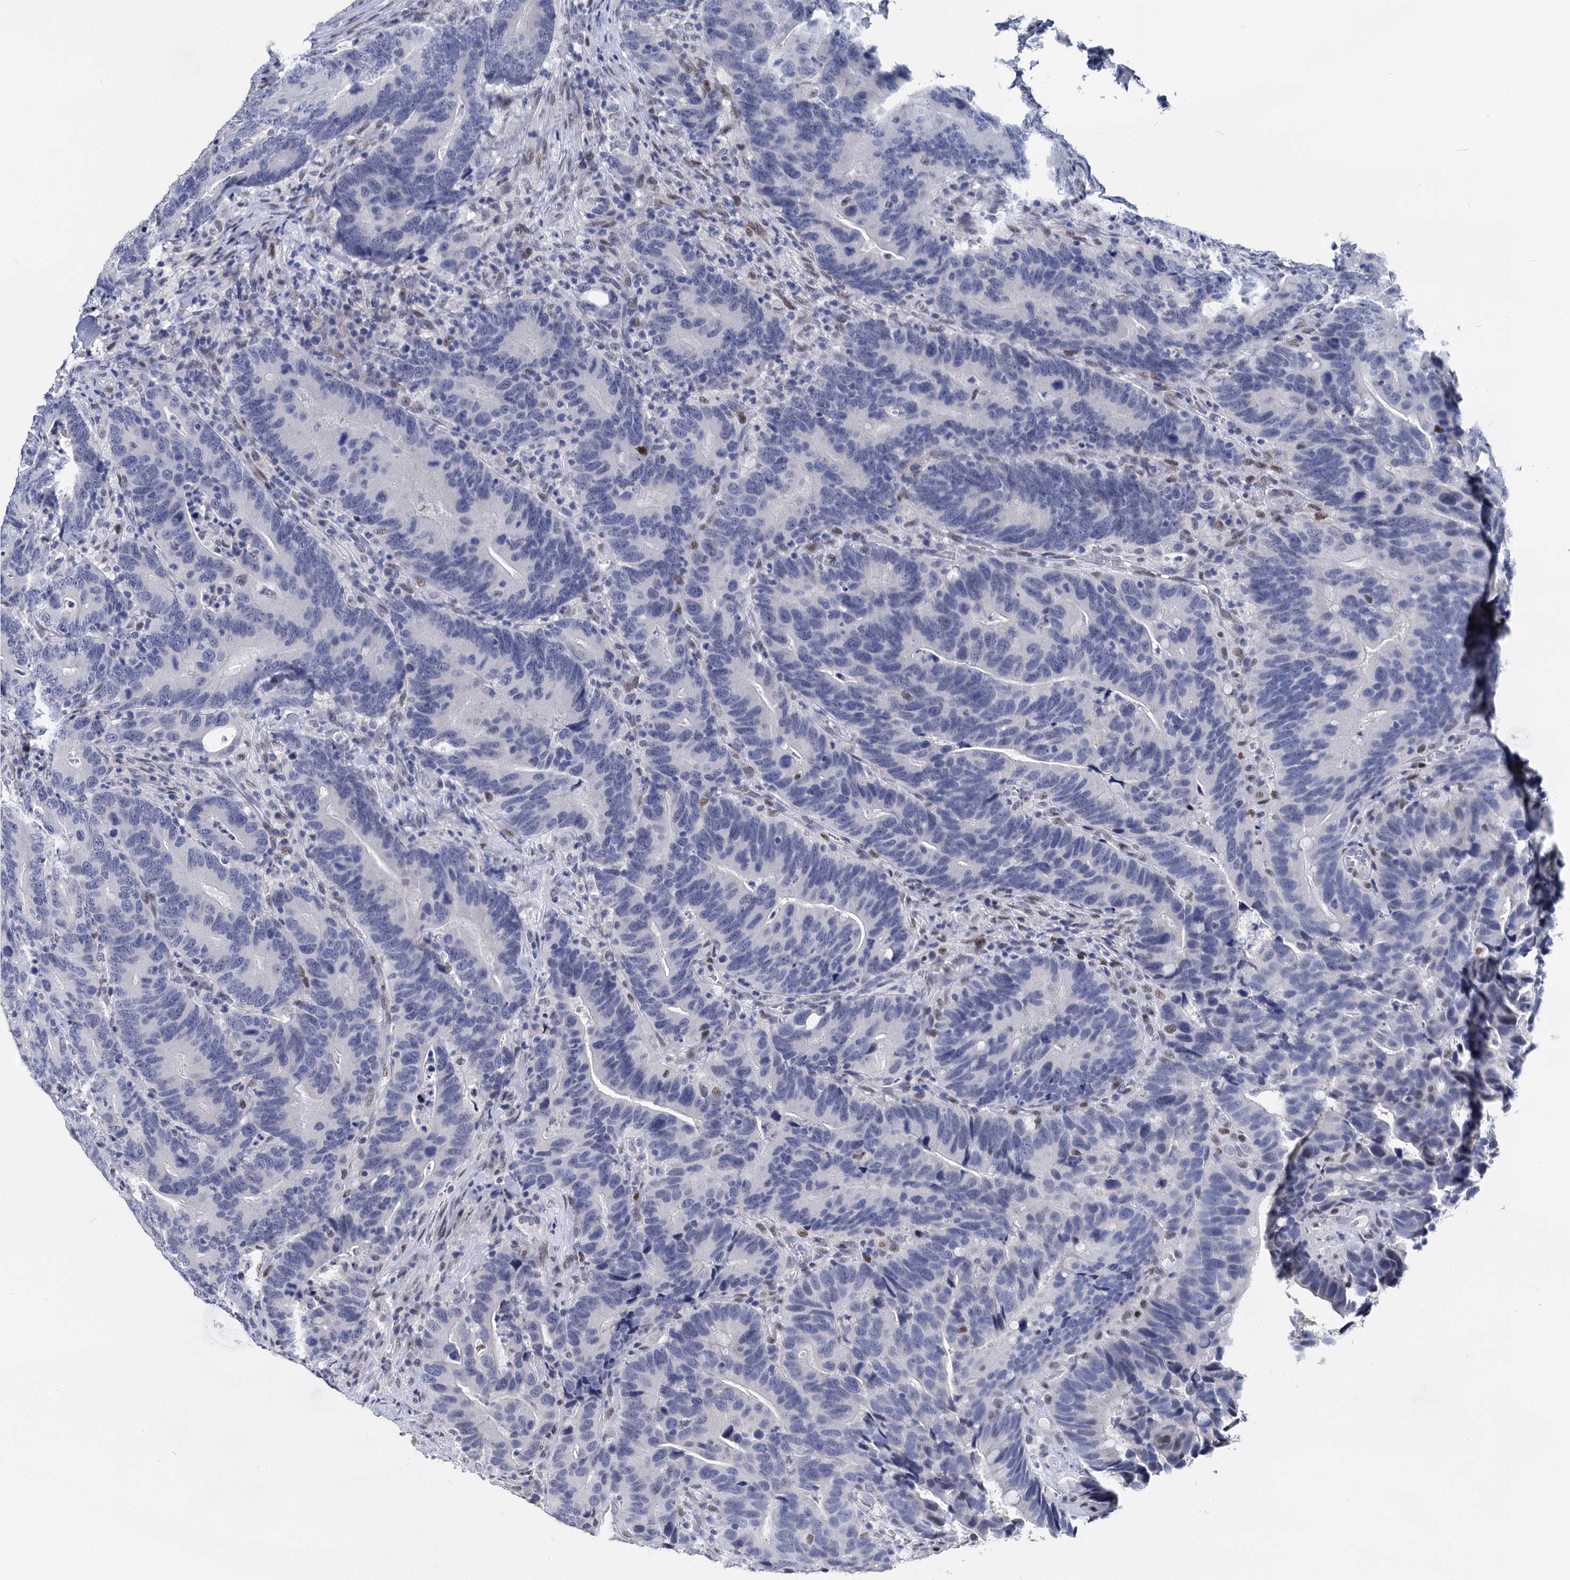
{"staining": {"intensity": "negative", "quantity": "none", "location": "none"}, "tissue": "colorectal cancer", "cell_type": "Tumor cells", "image_type": "cancer", "snomed": [{"axis": "morphology", "description": "Adenocarcinoma, NOS"}, {"axis": "topography", "description": "Colon"}], "caption": "Immunohistochemistry (IHC) image of colorectal adenocarcinoma stained for a protein (brown), which demonstrates no staining in tumor cells.", "gene": "MAGEA4", "patient": {"sex": "female", "age": 66}}